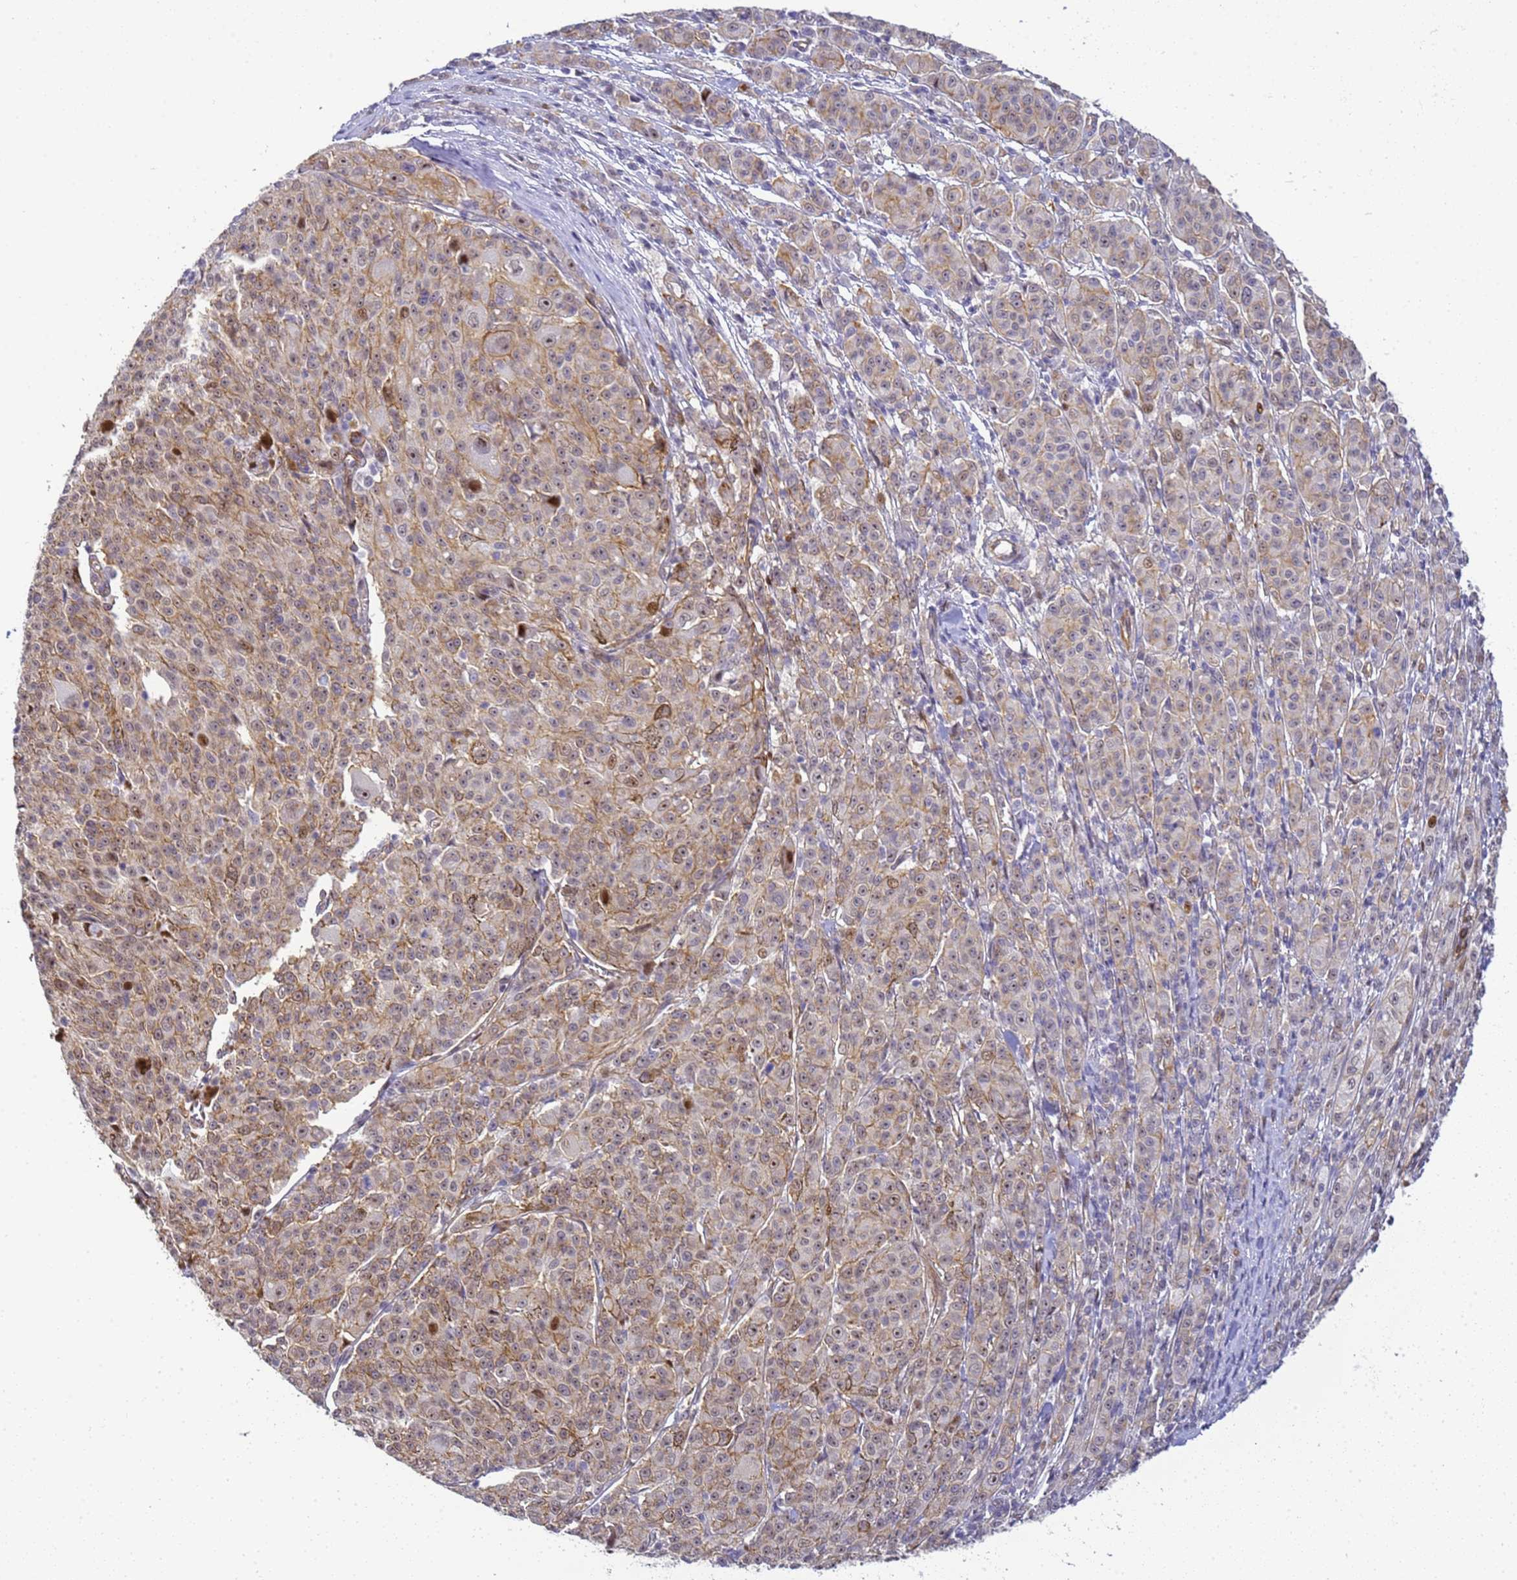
{"staining": {"intensity": "weak", "quantity": "25%-75%", "location": "cytoplasmic/membranous"}, "tissue": "melanoma", "cell_type": "Tumor cells", "image_type": "cancer", "snomed": [{"axis": "morphology", "description": "Malignant melanoma, NOS"}, {"axis": "topography", "description": "Skin"}], "caption": "A high-resolution histopathology image shows IHC staining of melanoma, which shows weak cytoplasmic/membranous positivity in about 25%-75% of tumor cells.", "gene": "GON4L", "patient": {"sex": "female", "age": 52}}